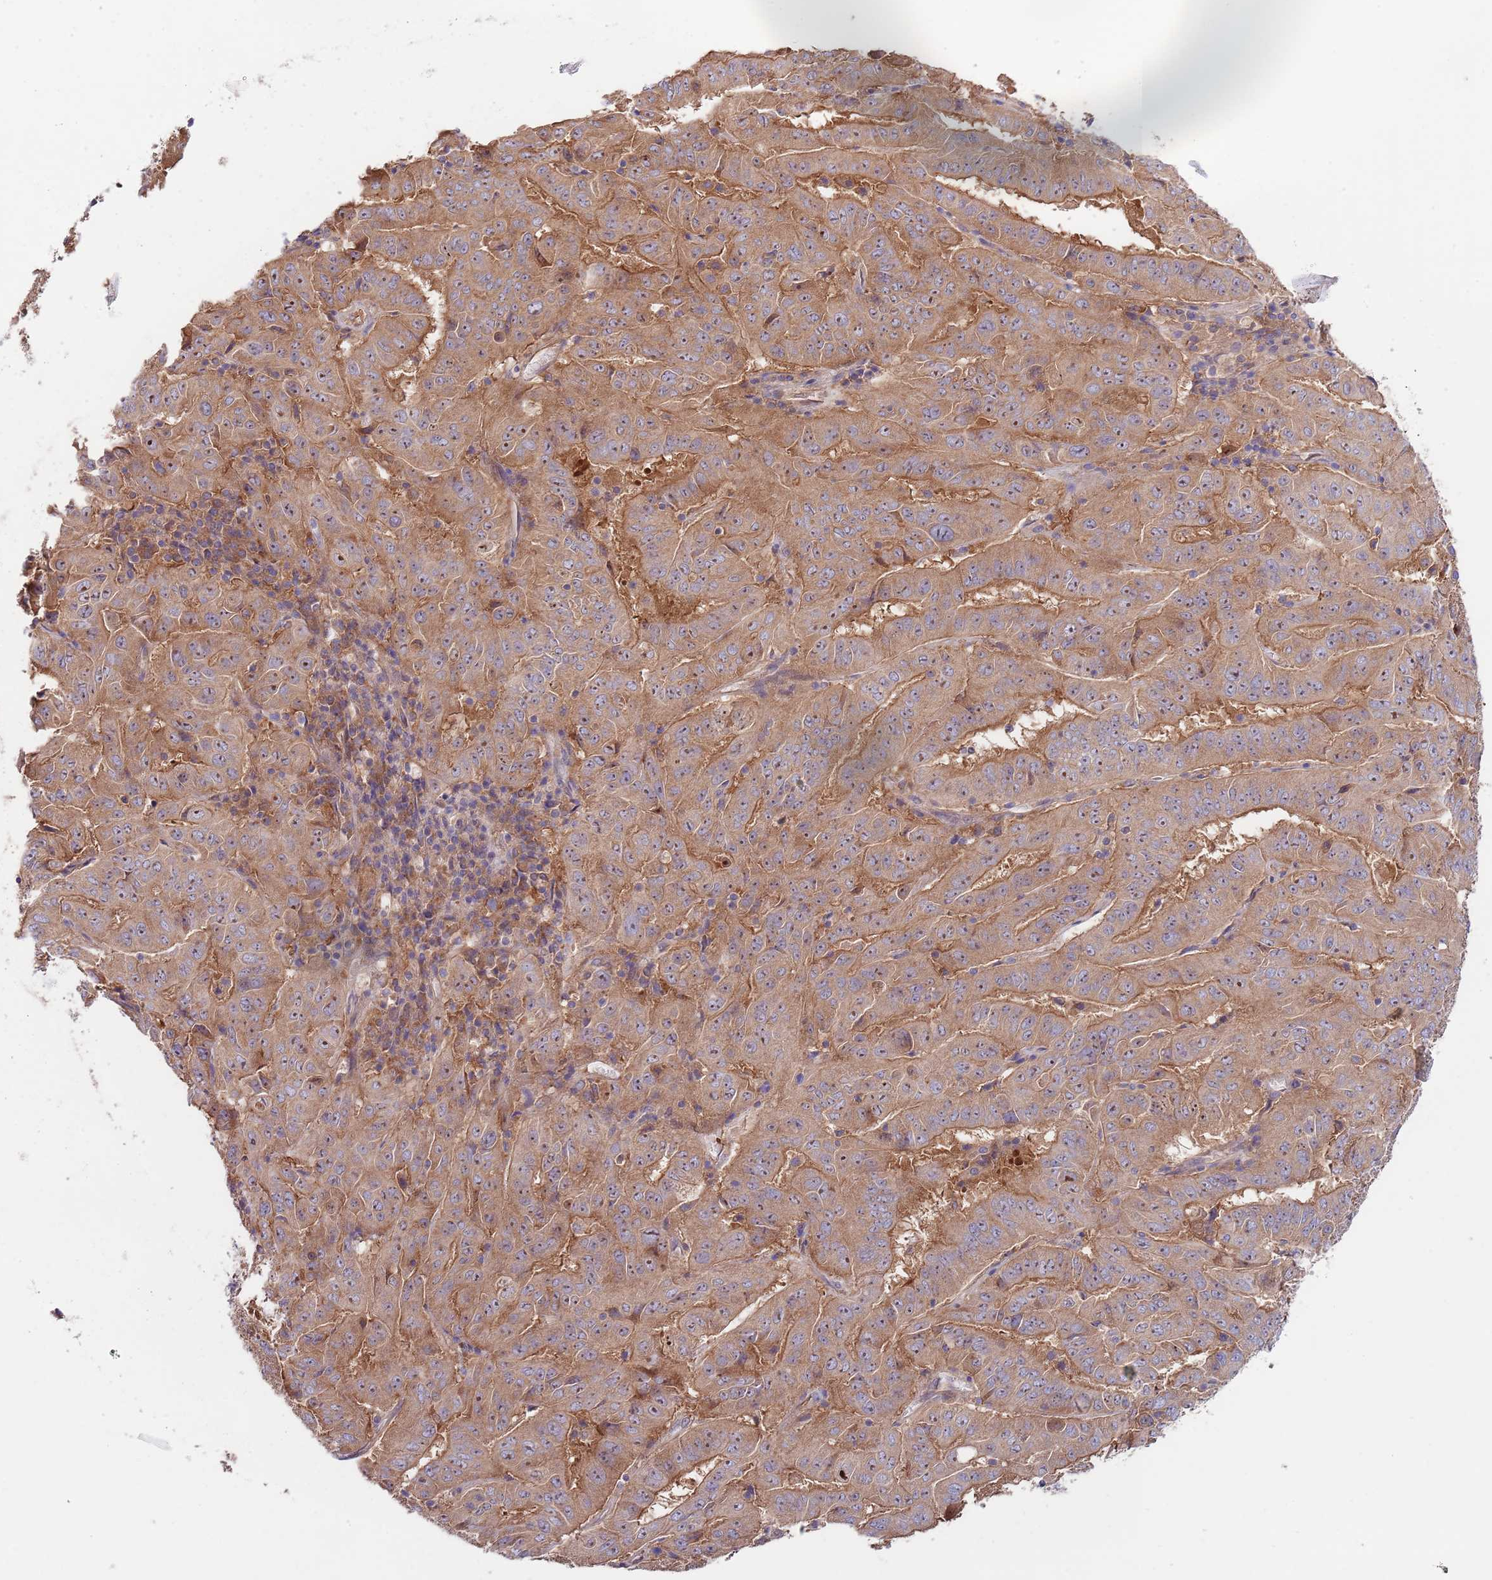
{"staining": {"intensity": "moderate", "quantity": ">75%", "location": "cytoplasmic/membranous"}, "tissue": "pancreatic cancer", "cell_type": "Tumor cells", "image_type": "cancer", "snomed": [{"axis": "morphology", "description": "Adenocarcinoma, NOS"}, {"axis": "topography", "description": "Pancreas"}], "caption": "Brown immunohistochemical staining in human adenocarcinoma (pancreatic) demonstrates moderate cytoplasmic/membranous expression in about >75% of tumor cells. The staining is performed using DAB brown chromogen to label protein expression. The nuclei are counter-stained blue using hematoxylin.", "gene": "EIF3F", "patient": {"sex": "male", "age": 63}}